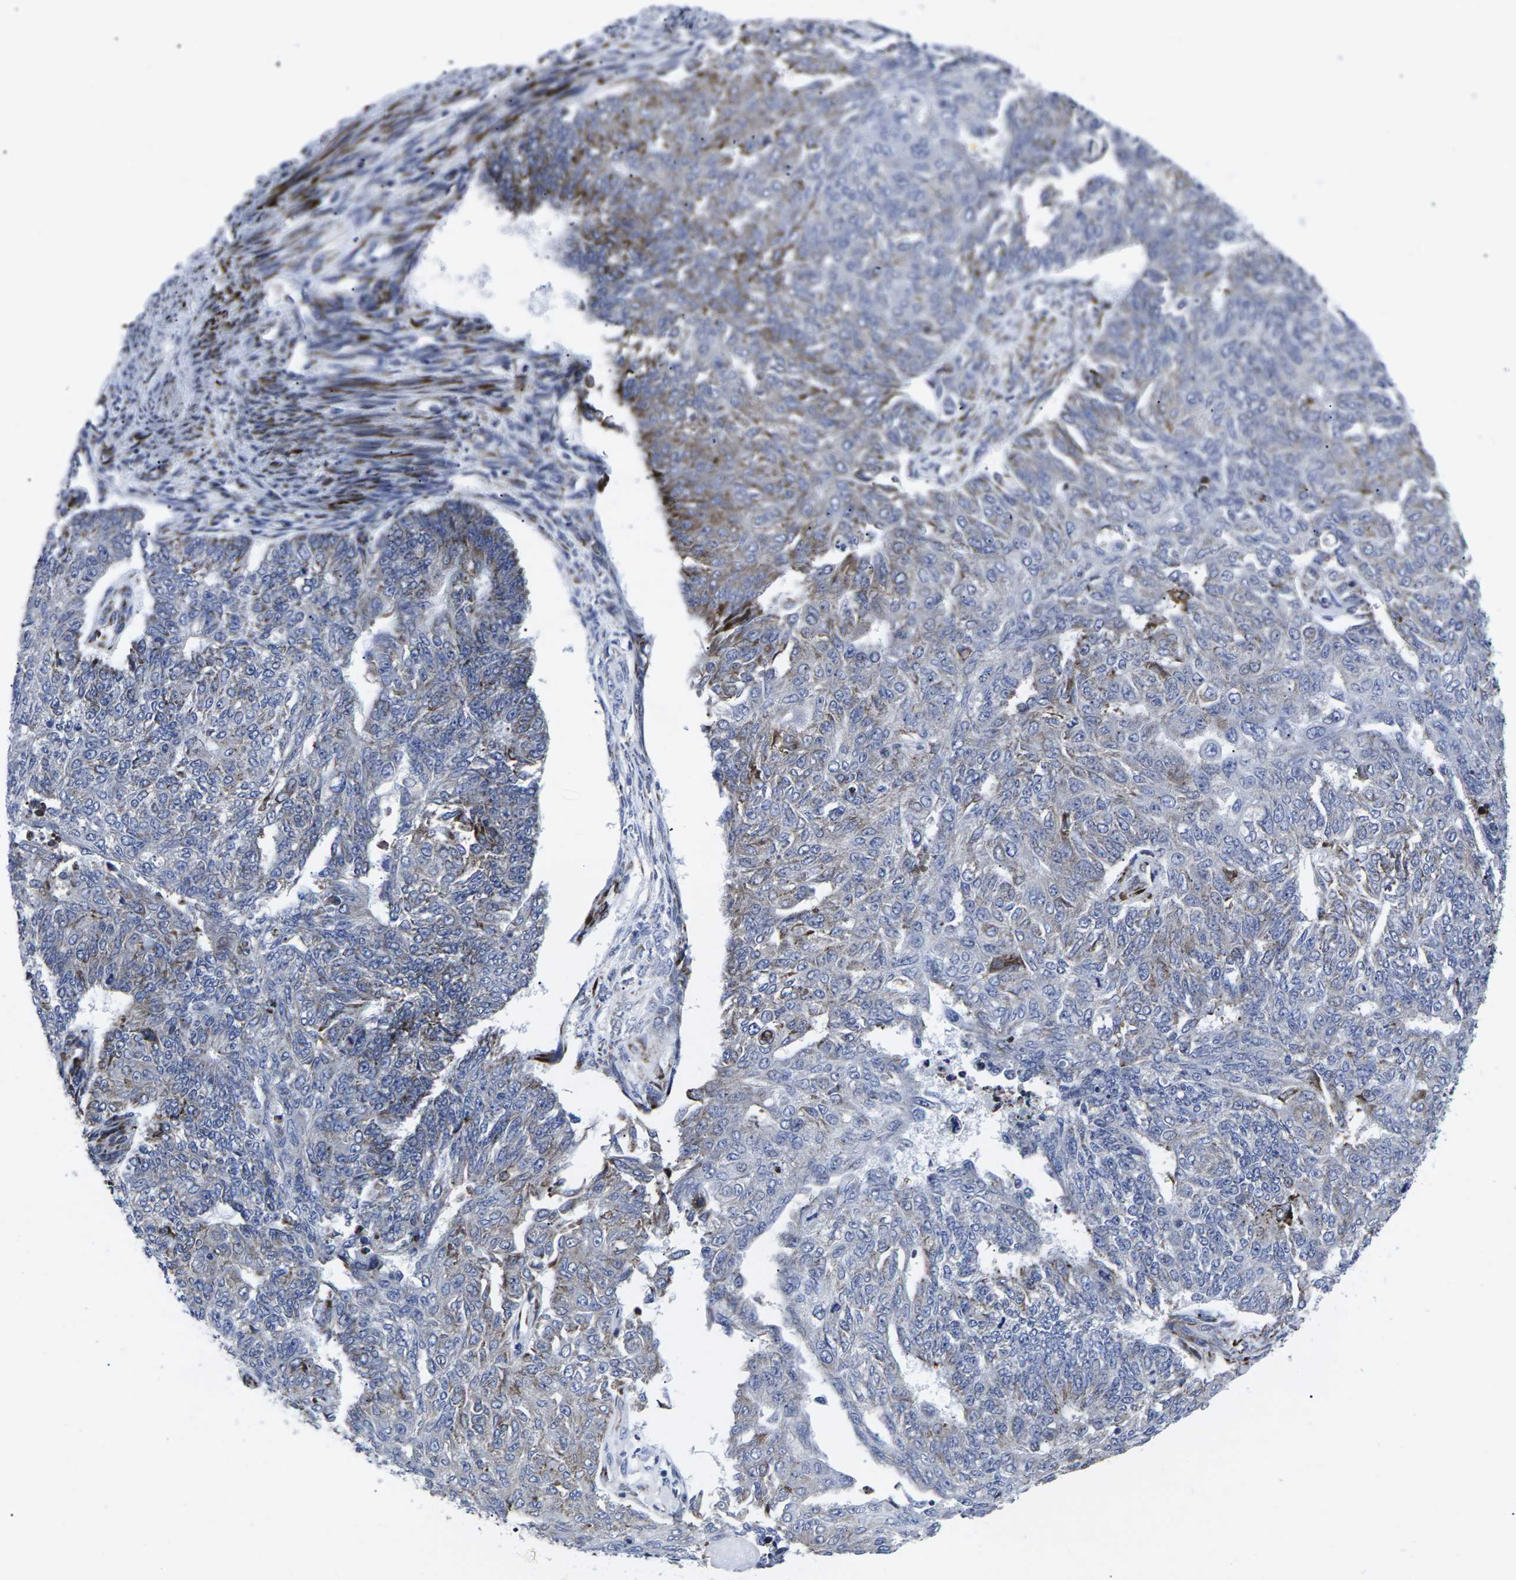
{"staining": {"intensity": "moderate", "quantity": "<25%", "location": "cytoplasmic/membranous"}, "tissue": "endometrial cancer", "cell_type": "Tumor cells", "image_type": "cancer", "snomed": [{"axis": "morphology", "description": "Adenocarcinoma, NOS"}, {"axis": "topography", "description": "Endometrium"}], "caption": "Protein staining of endometrial cancer (adenocarcinoma) tissue displays moderate cytoplasmic/membranous expression in approximately <25% of tumor cells.", "gene": "RPN1", "patient": {"sex": "female", "age": 32}}